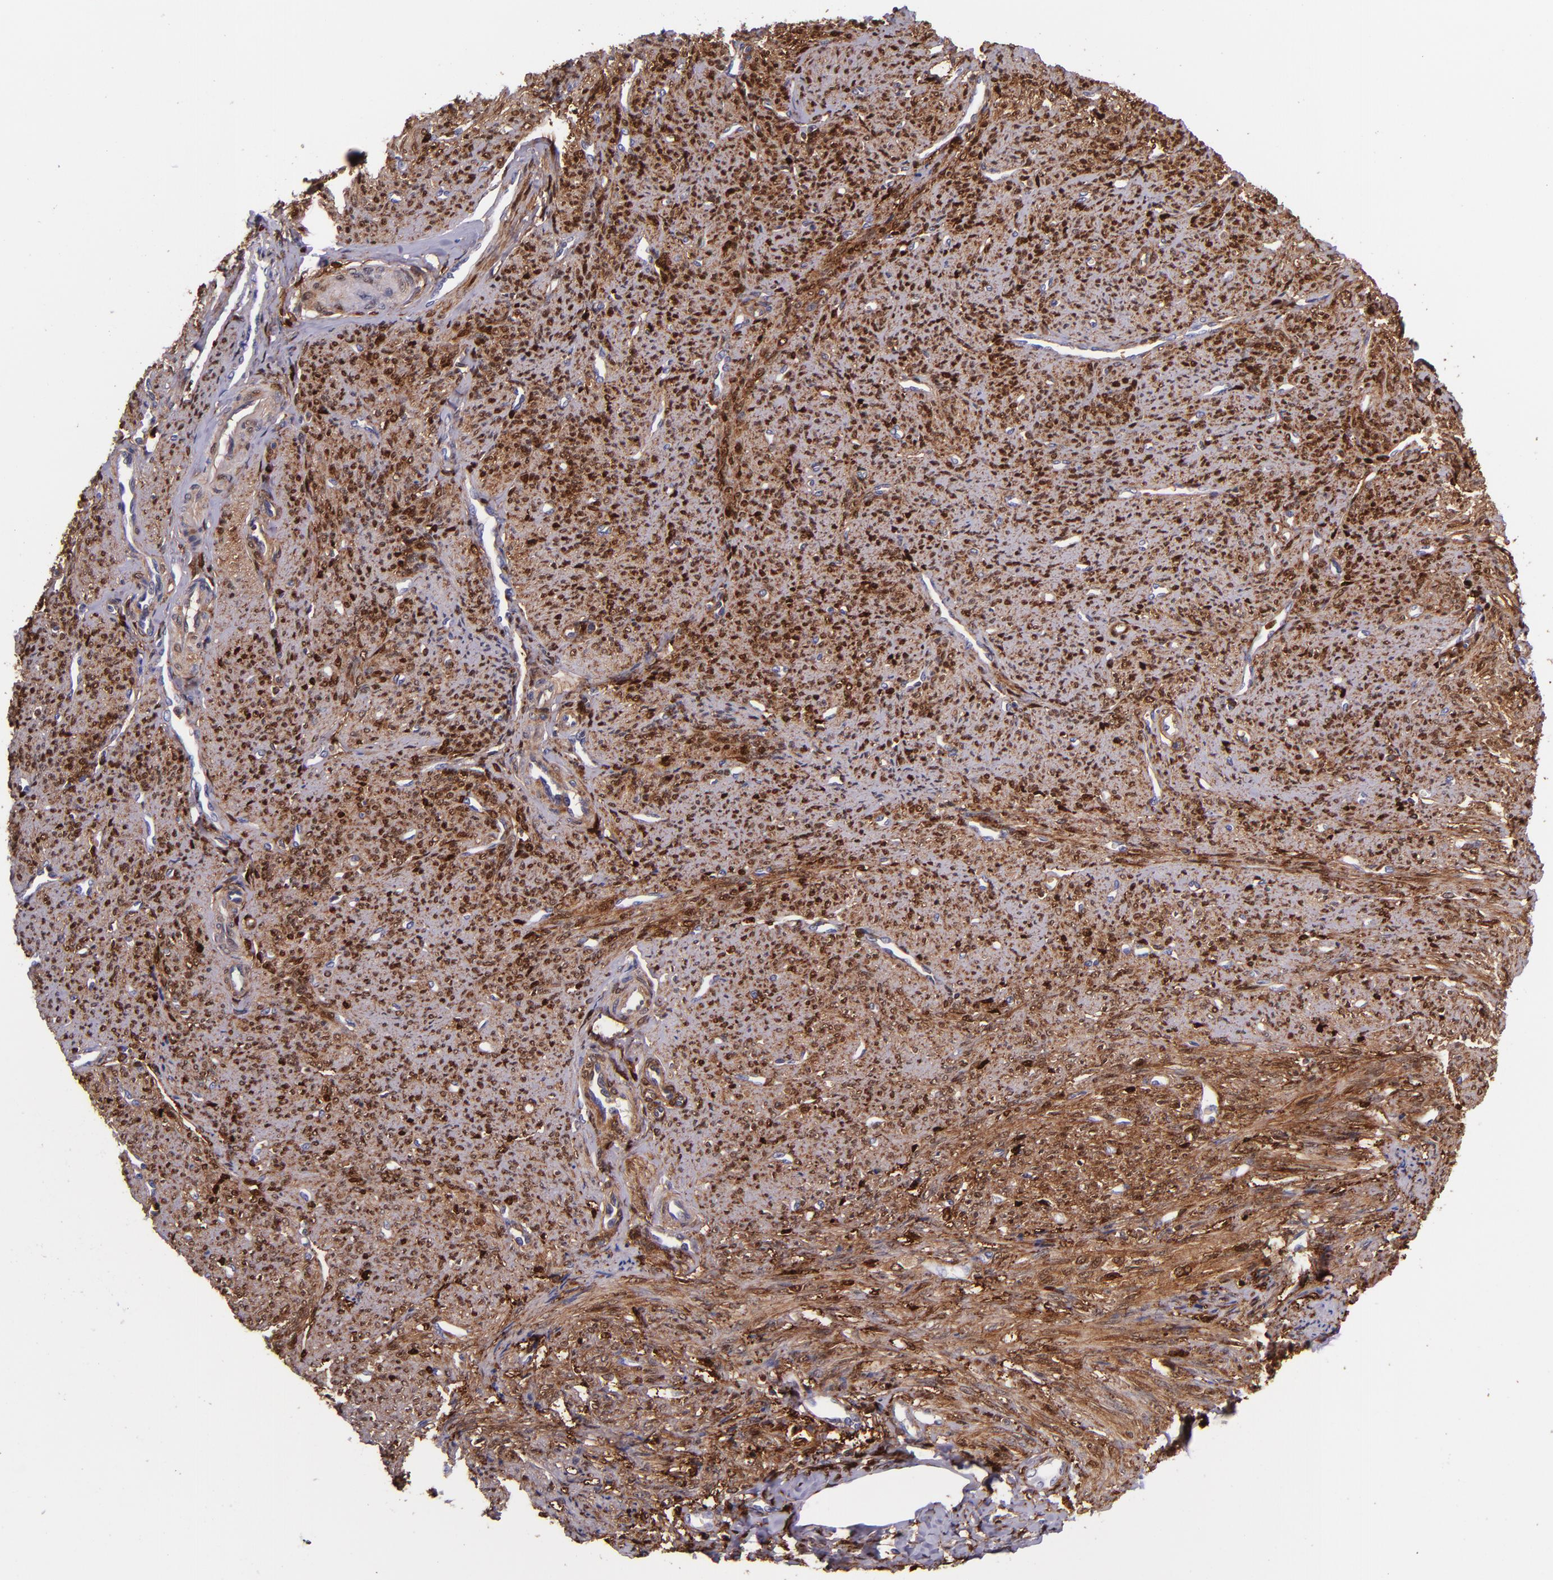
{"staining": {"intensity": "strong", "quantity": ">75%", "location": "cytoplasmic/membranous,nuclear"}, "tissue": "smooth muscle", "cell_type": "Smooth muscle cells", "image_type": "normal", "snomed": [{"axis": "morphology", "description": "Normal tissue, NOS"}, {"axis": "topography", "description": "Cervix"}, {"axis": "topography", "description": "Endometrium"}], "caption": "Protein staining of unremarkable smooth muscle displays strong cytoplasmic/membranous,nuclear expression in approximately >75% of smooth muscle cells. (Brightfield microscopy of DAB IHC at high magnification).", "gene": "LGALS1", "patient": {"sex": "female", "age": 65}}